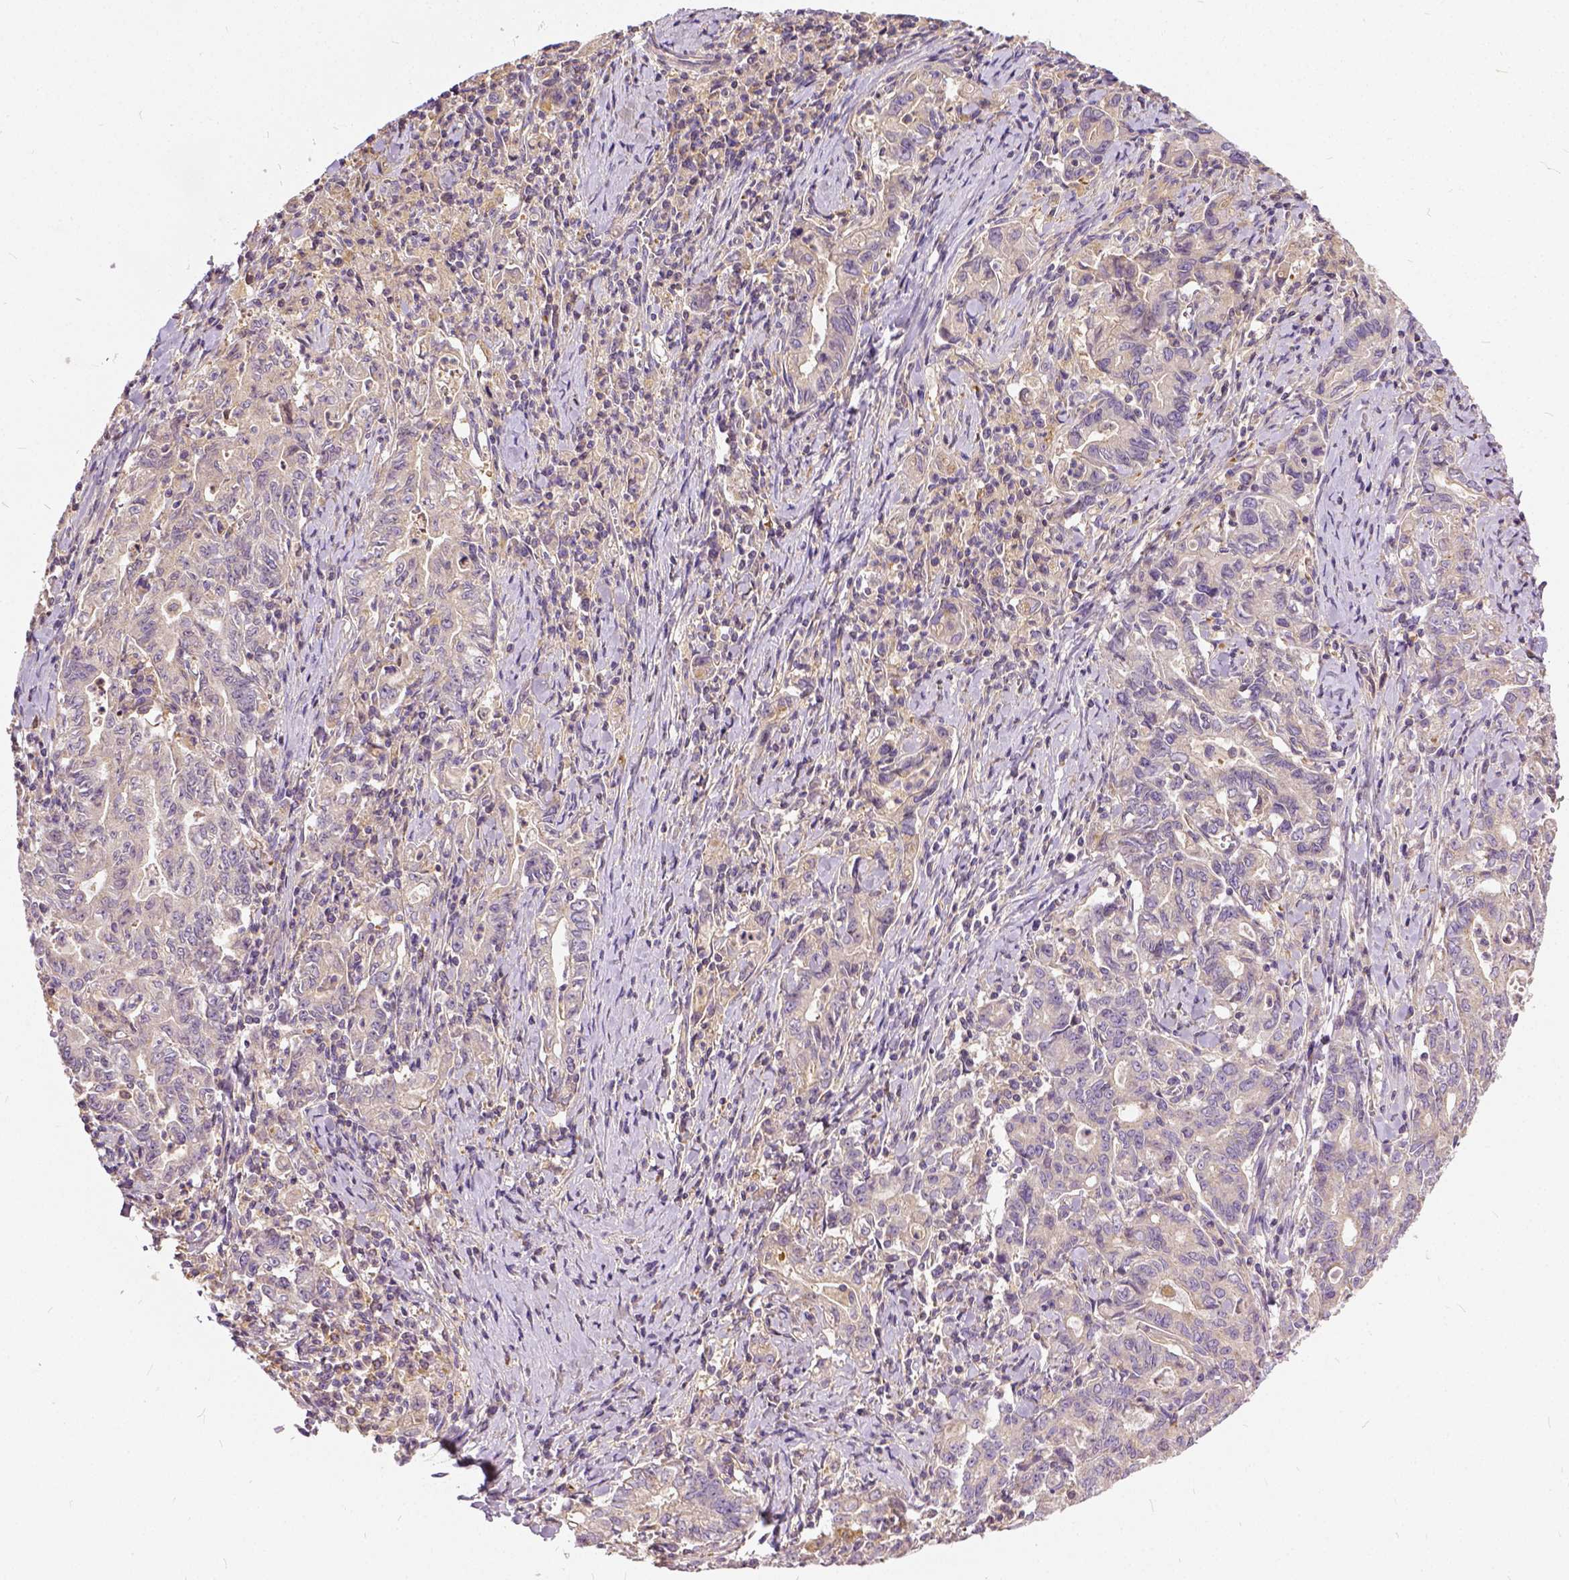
{"staining": {"intensity": "negative", "quantity": "none", "location": "none"}, "tissue": "stomach cancer", "cell_type": "Tumor cells", "image_type": "cancer", "snomed": [{"axis": "morphology", "description": "Adenocarcinoma, NOS"}, {"axis": "topography", "description": "Stomach, upper"}], "caption": "High power microscopy photomicrograph of an immunohistochemistry micrograph of stomach cancer (adenocarcinoma), revealing no significant expression in tumor cells.", "gene": "CADM4", "patient": {"sex": "female", "age": 79}}